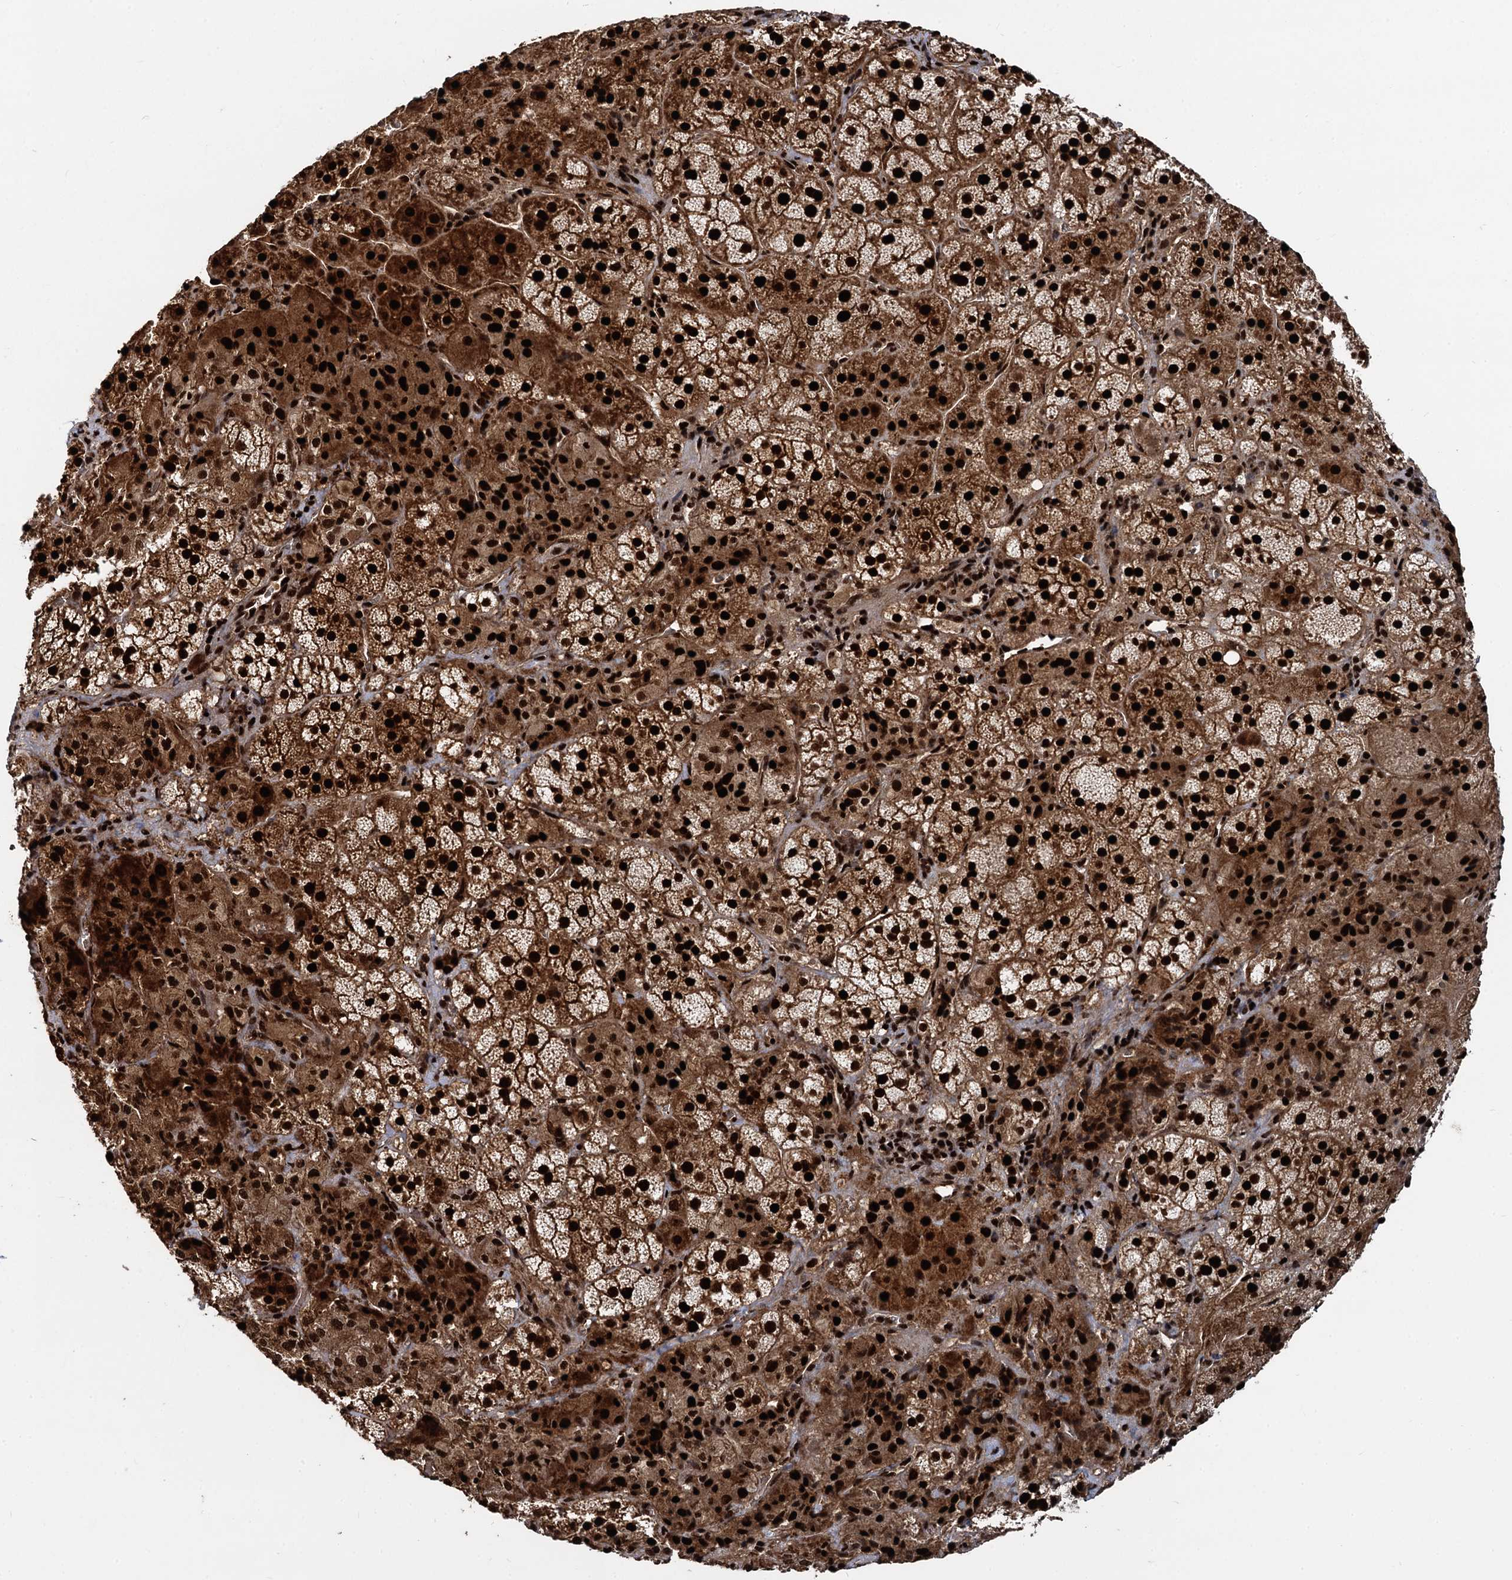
{"staining": {"intensity": "strong", "quantity": ">75%", "location": "cytoplasmic/membranous,nuclear"}, "tissue": "adrenal gland", "cell_type": "Glandular cells", "image_type": "normal", "snomed": [{"axis": "morphology", "description": "Normal tissue, NOS"}, {"axis": "topography", "description": "Adrenal gland"}], "caption": "An immunohistochemistry (IHC) image of benign tissue is shown. Protein staining in brown shows strong cytoplasmic/membranous,nuclear positivity in adrenal gland within glandular cells. The staining was performed using DAB to visualize the protein expression in brown, while the nuclei were stained in blue with hematoxylin (Magnification: 20x).", "gene": "ANKRD49", "patient": {"sex": "female", "age": 44}}